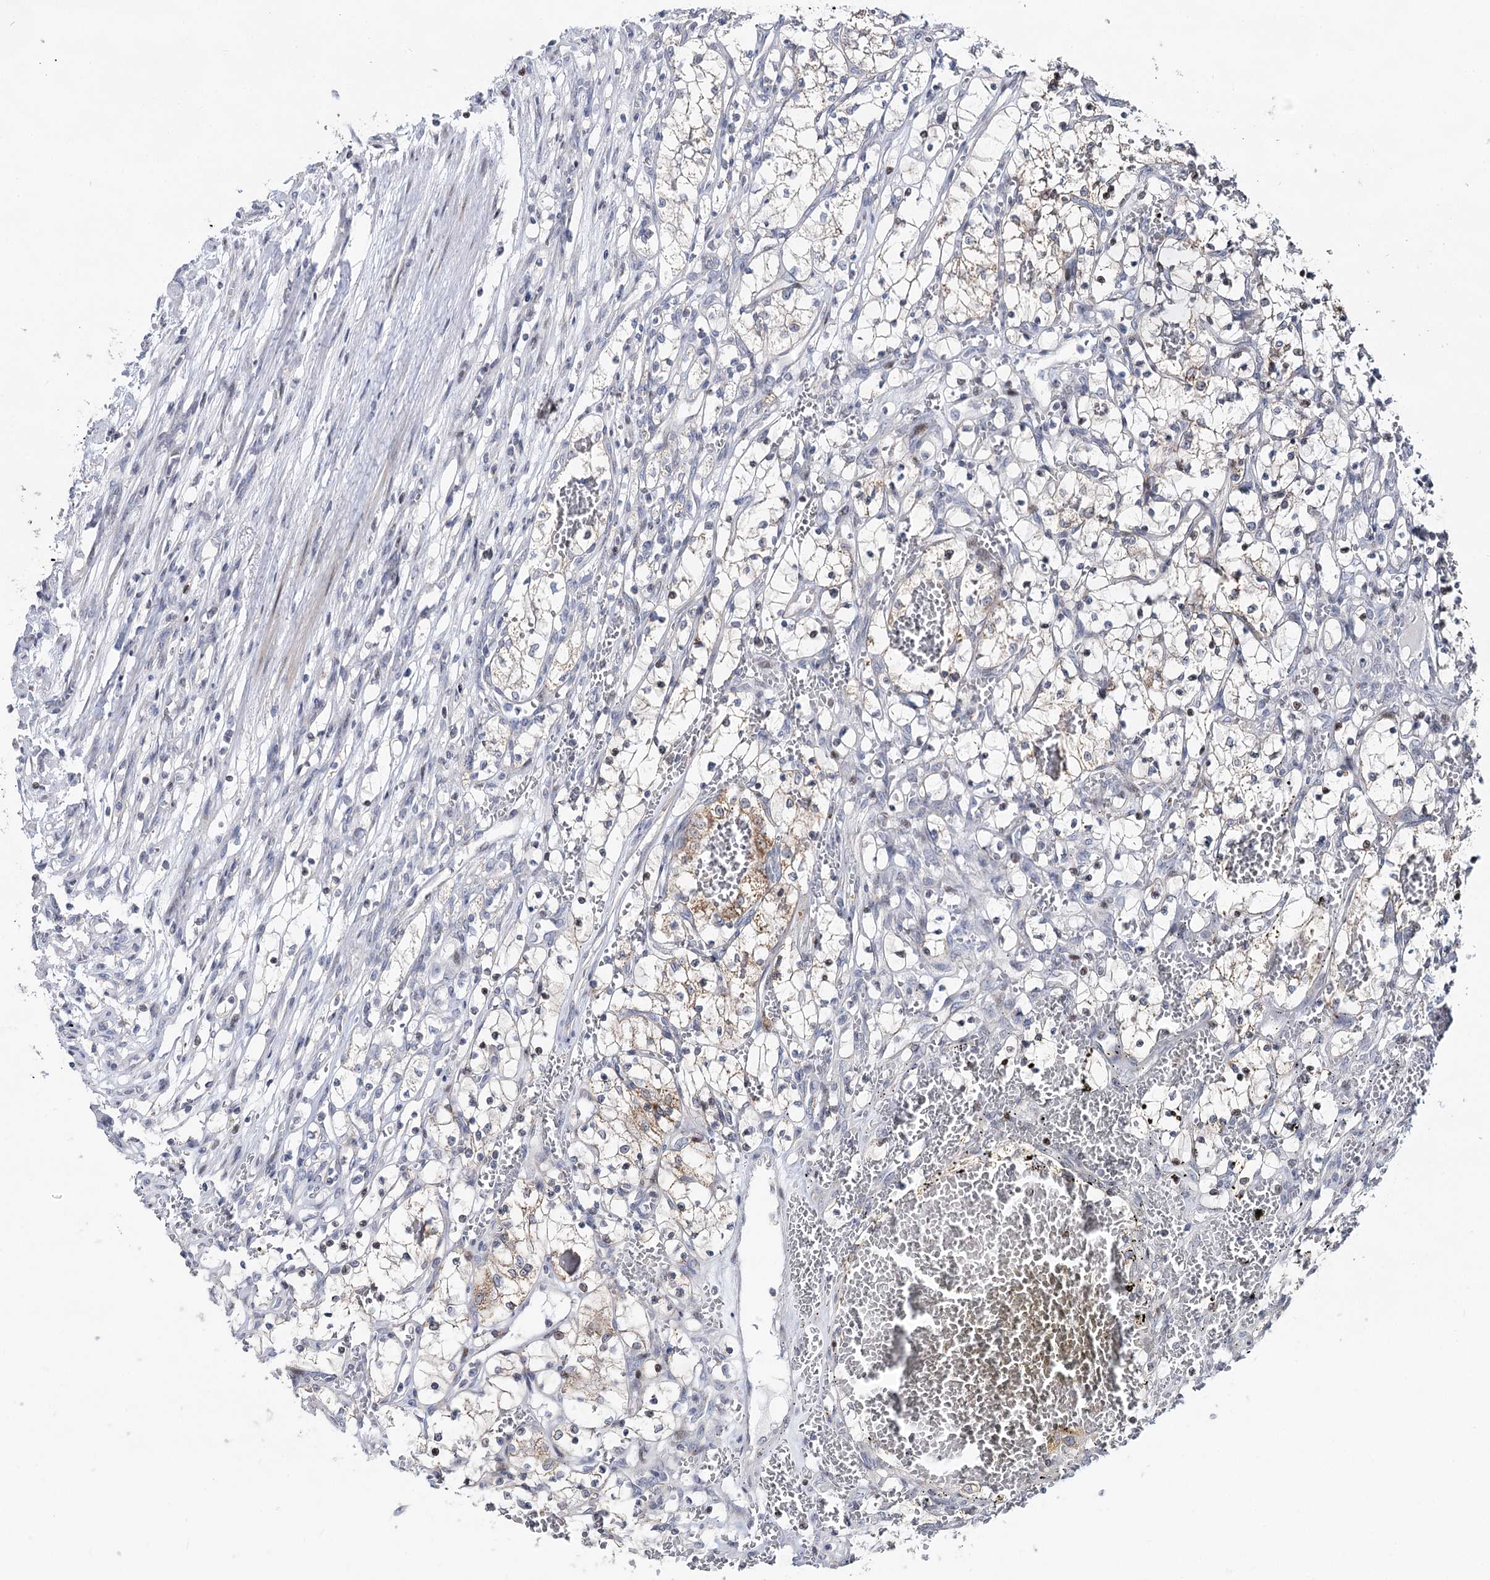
{"staining": {"intensity": "weak", "quantity": "<25%", "location": "cytoplasmic/membranous"}, "tissue": "renal cancer", "cell_type": "Tumor cells", "image_type": "cancer", "snomed": [{"axis": "morphology", "description": "Adenocarcinoma, NOS"}, {"axis": "topography", "description": "Kidney"}], "caption": "Tumor cells show no significant protein staining in renal cancer (adenocarcinoma).", "gene": "PTGR1", "patient": {"sex": "female", "age": 69}}